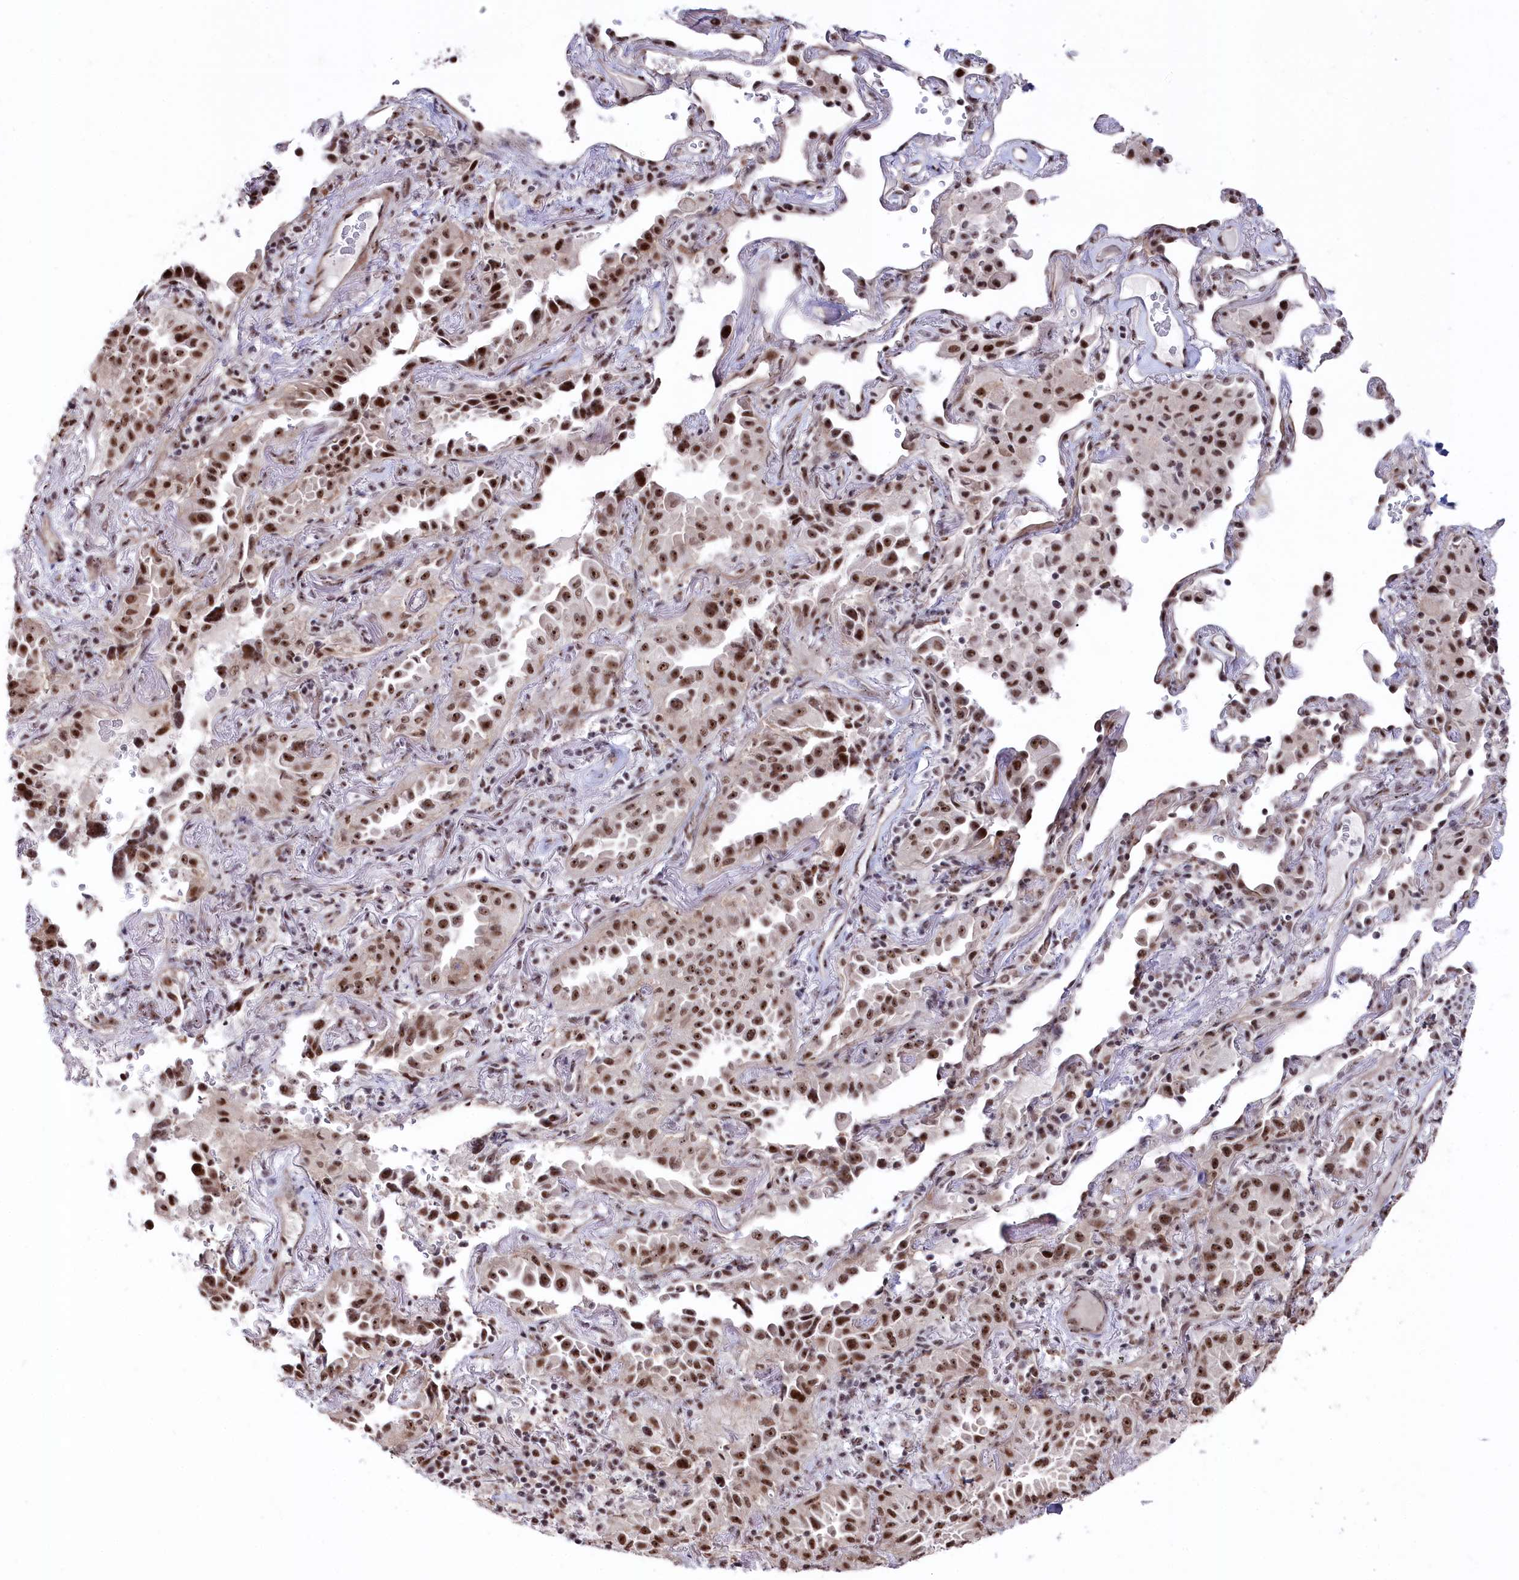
{"staining": {"intensity": "strong", "quantity": "25%-75%", "location": "nuclear"}, "tissue": "lung cancer", "cell_type": "Tumor cells", "image_type": "cancer", "snomed": [{"axis": "morphology", "description": "Adenocarcinoma, NOS"}, {"axis": "topography", "description": "Lung"}], "caption": "Lung cancer stained for a protein (brown) demonstrates strong nuclear positive expression in about 25%-75% of tumor cells.", "gene": "POLR2H", "patient": {"sex": "female", "age": 69}}